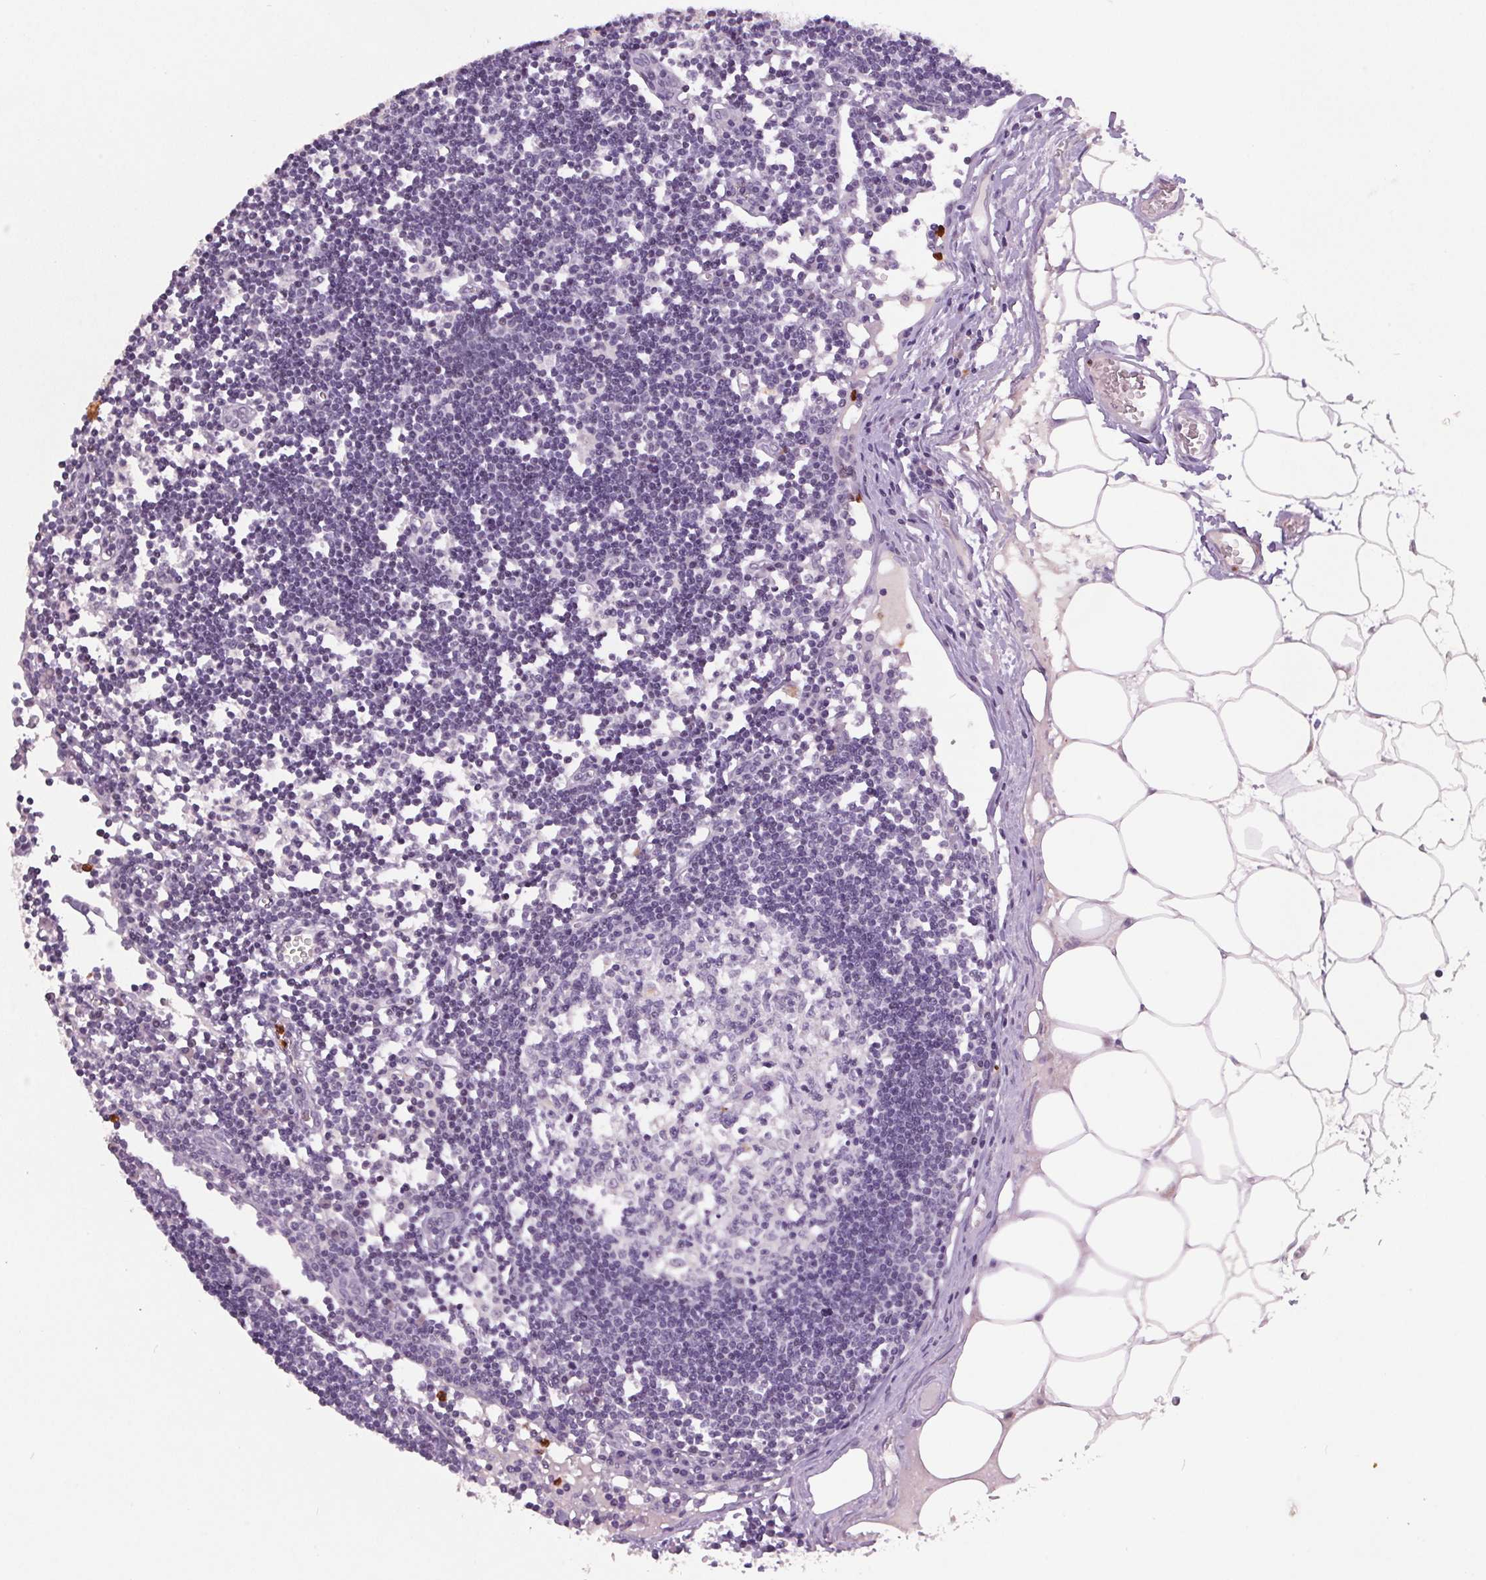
{"staining": {"intensity": "negative", "quantity": "none", "location": "none"}, "tissue": "lymph node", "cell_type": "Germinal center cells", "image_type": "normal", "snomed": [{"axis": "morphology", "description": "Normal tissue, NOS"}, {"axis": "topography", "description": "Lymph node"}], "caption": "Immunohistochemical staining of benign human lymph node reveals no significant staining in germinal center cells.", "gene": "TRDN", "patient": {"sex": "female", "age": 65}}